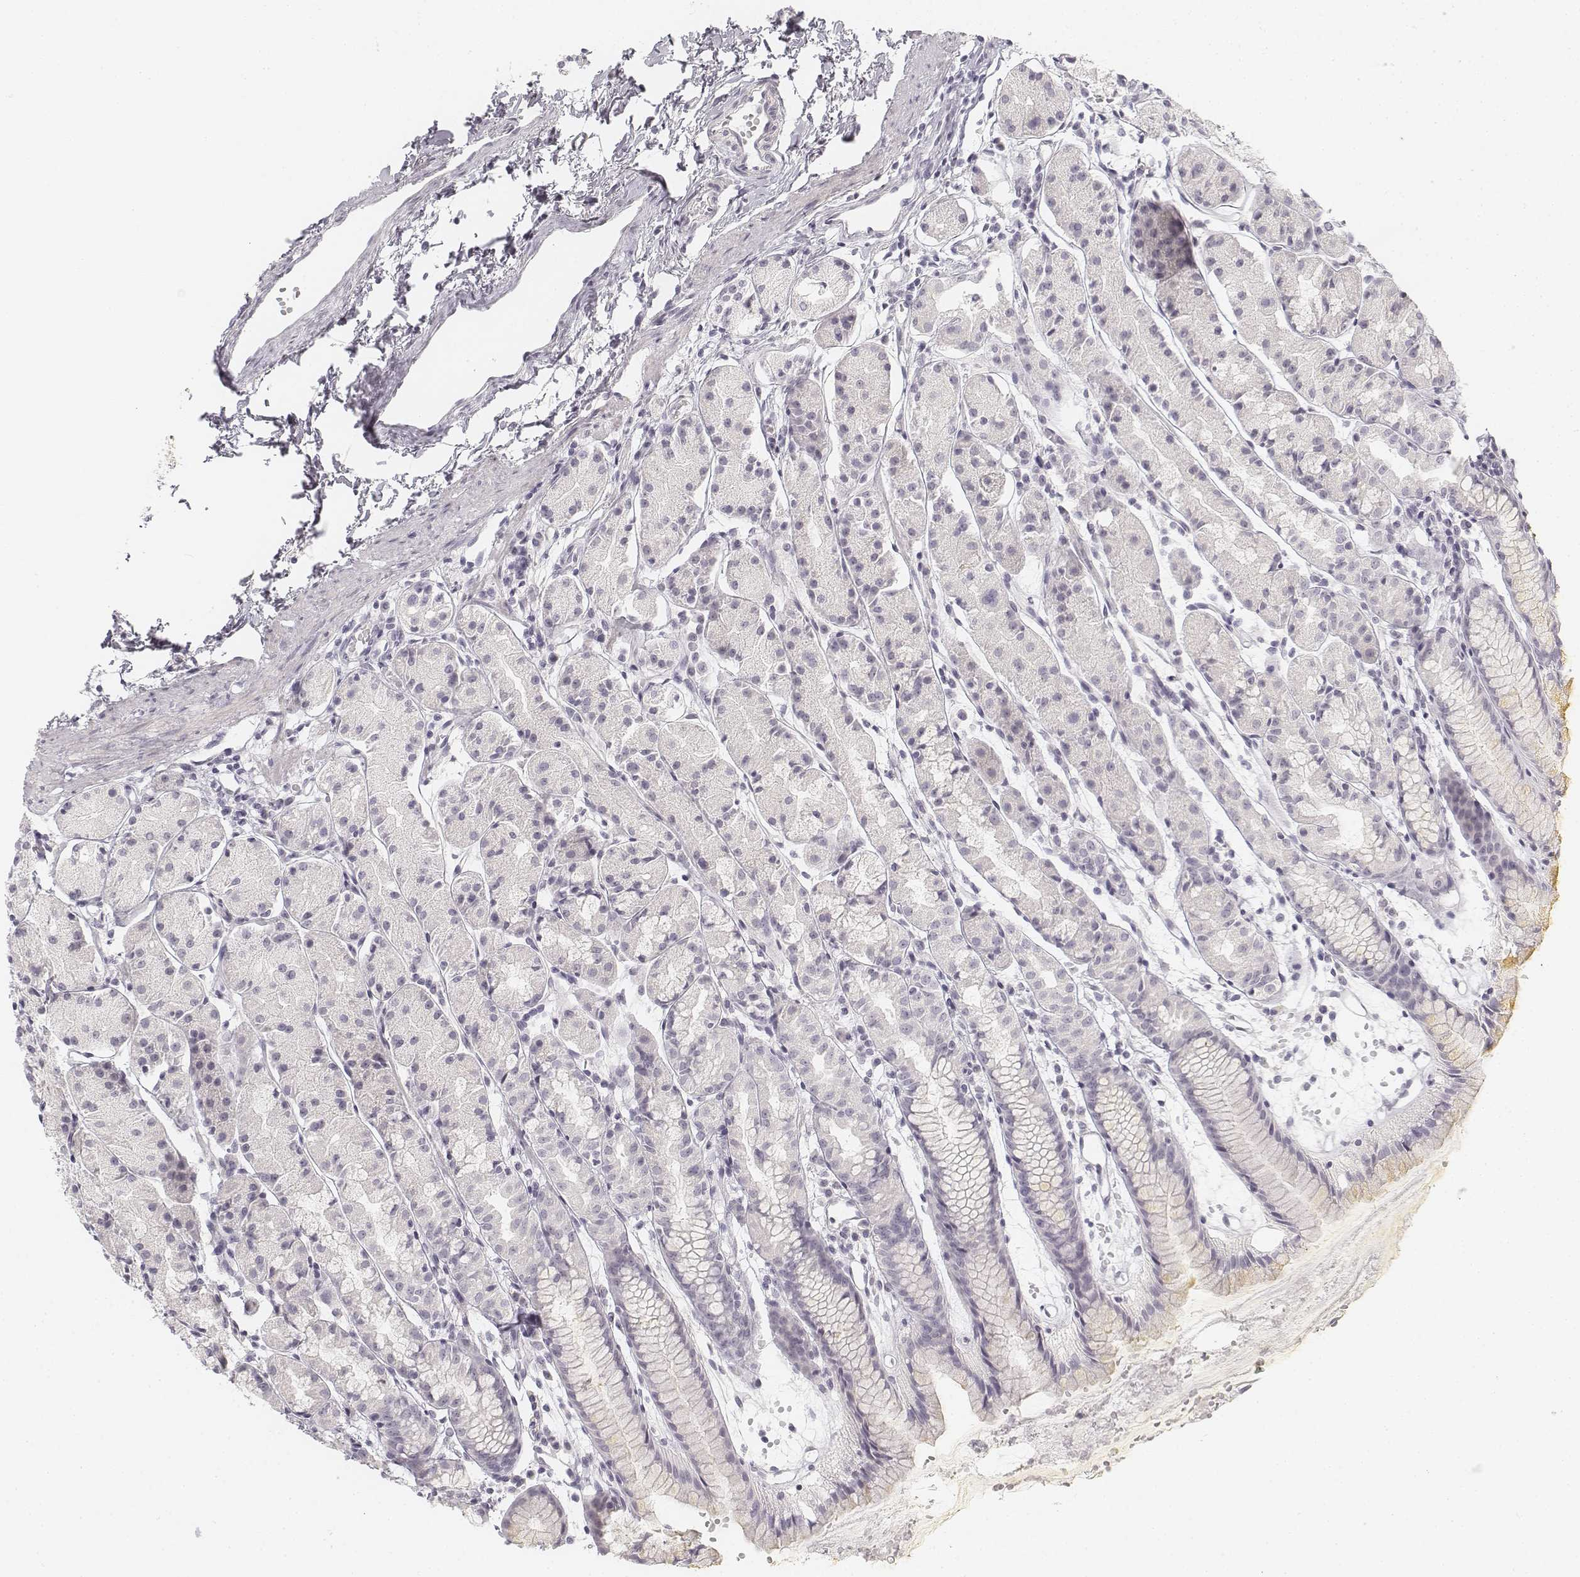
{"staining": {"intensity": "negative", "quantity": "none", "location": "none"}, "tissue": "stomach", "cell_type": "Glandular cells", "image_type": "normal", "snomed": [{"axis": "morphology", "description": "Normal tissue, NOS"}, {"axis": "topography", "description": "Stomach, upper"}], "caption": "High power microscopy photomicrograph of an IHC image of normal stomach, revealing no significant expression in glandular cells. Brightfield microscopy of immunohistochemistry (IHC) stained with DAB (brown) and hematoxylin (blue), captured at high magnification.", "gene": "KRT25", "patient": {"sex": "male", "age": 47}}